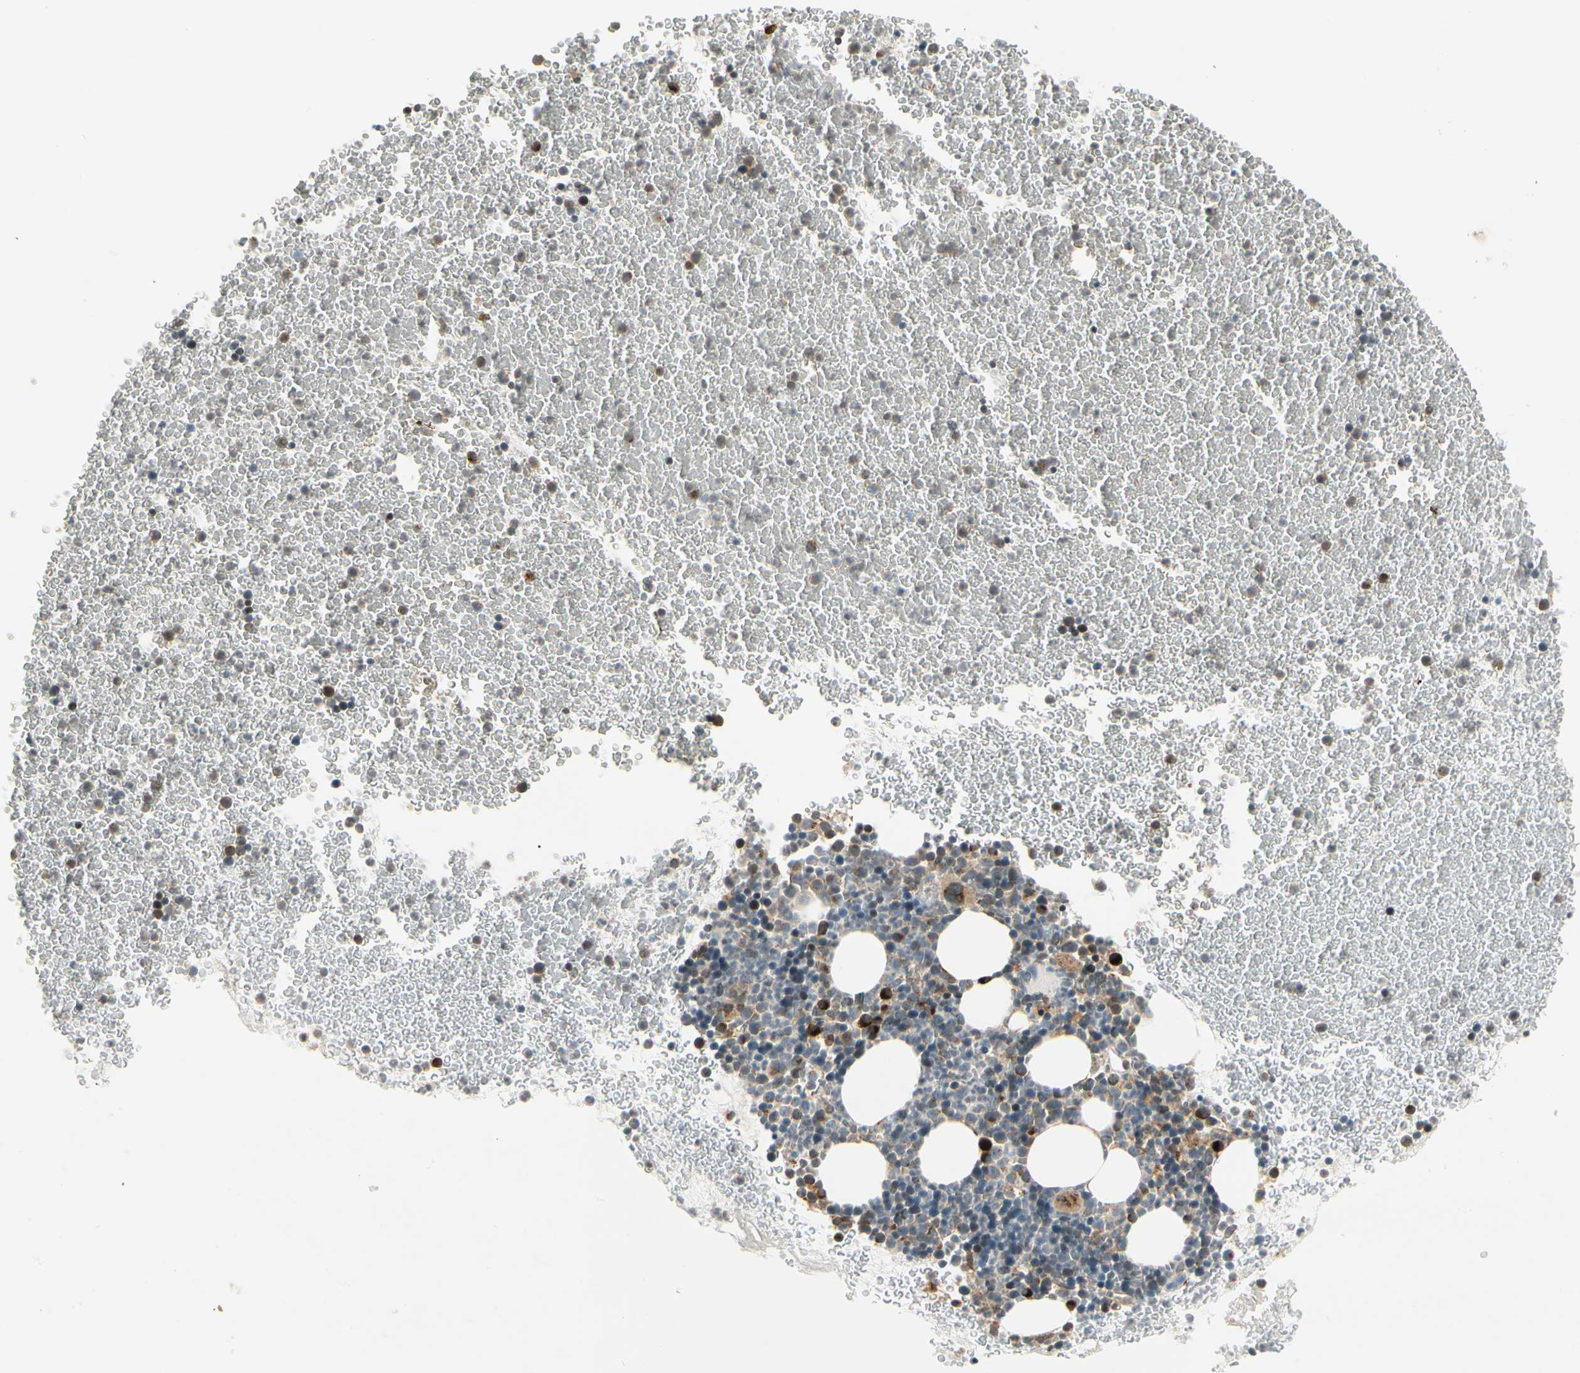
{"staining": {"intensity": "strong", "quantity": "<25%", "location": "cytoplasmic/membranous"}, "tissue": "bone marrow", "cell_type": "Hematopoietic cells", "image_type": "normal", "snomed": [{"axis": "morphology", "description": "Normal tissue, NOS"}, {"axis": "topography", "description": "Bone marrow"}], "caption": "An IHC image of unremarkable tissue is shown. Protein staining in brown labels strong cytoplasmic/membranous positivity in bone marrow within hematopoietic cells.", "gene": "MANSC1", "patient": {"sex": "female", "age": 53}}